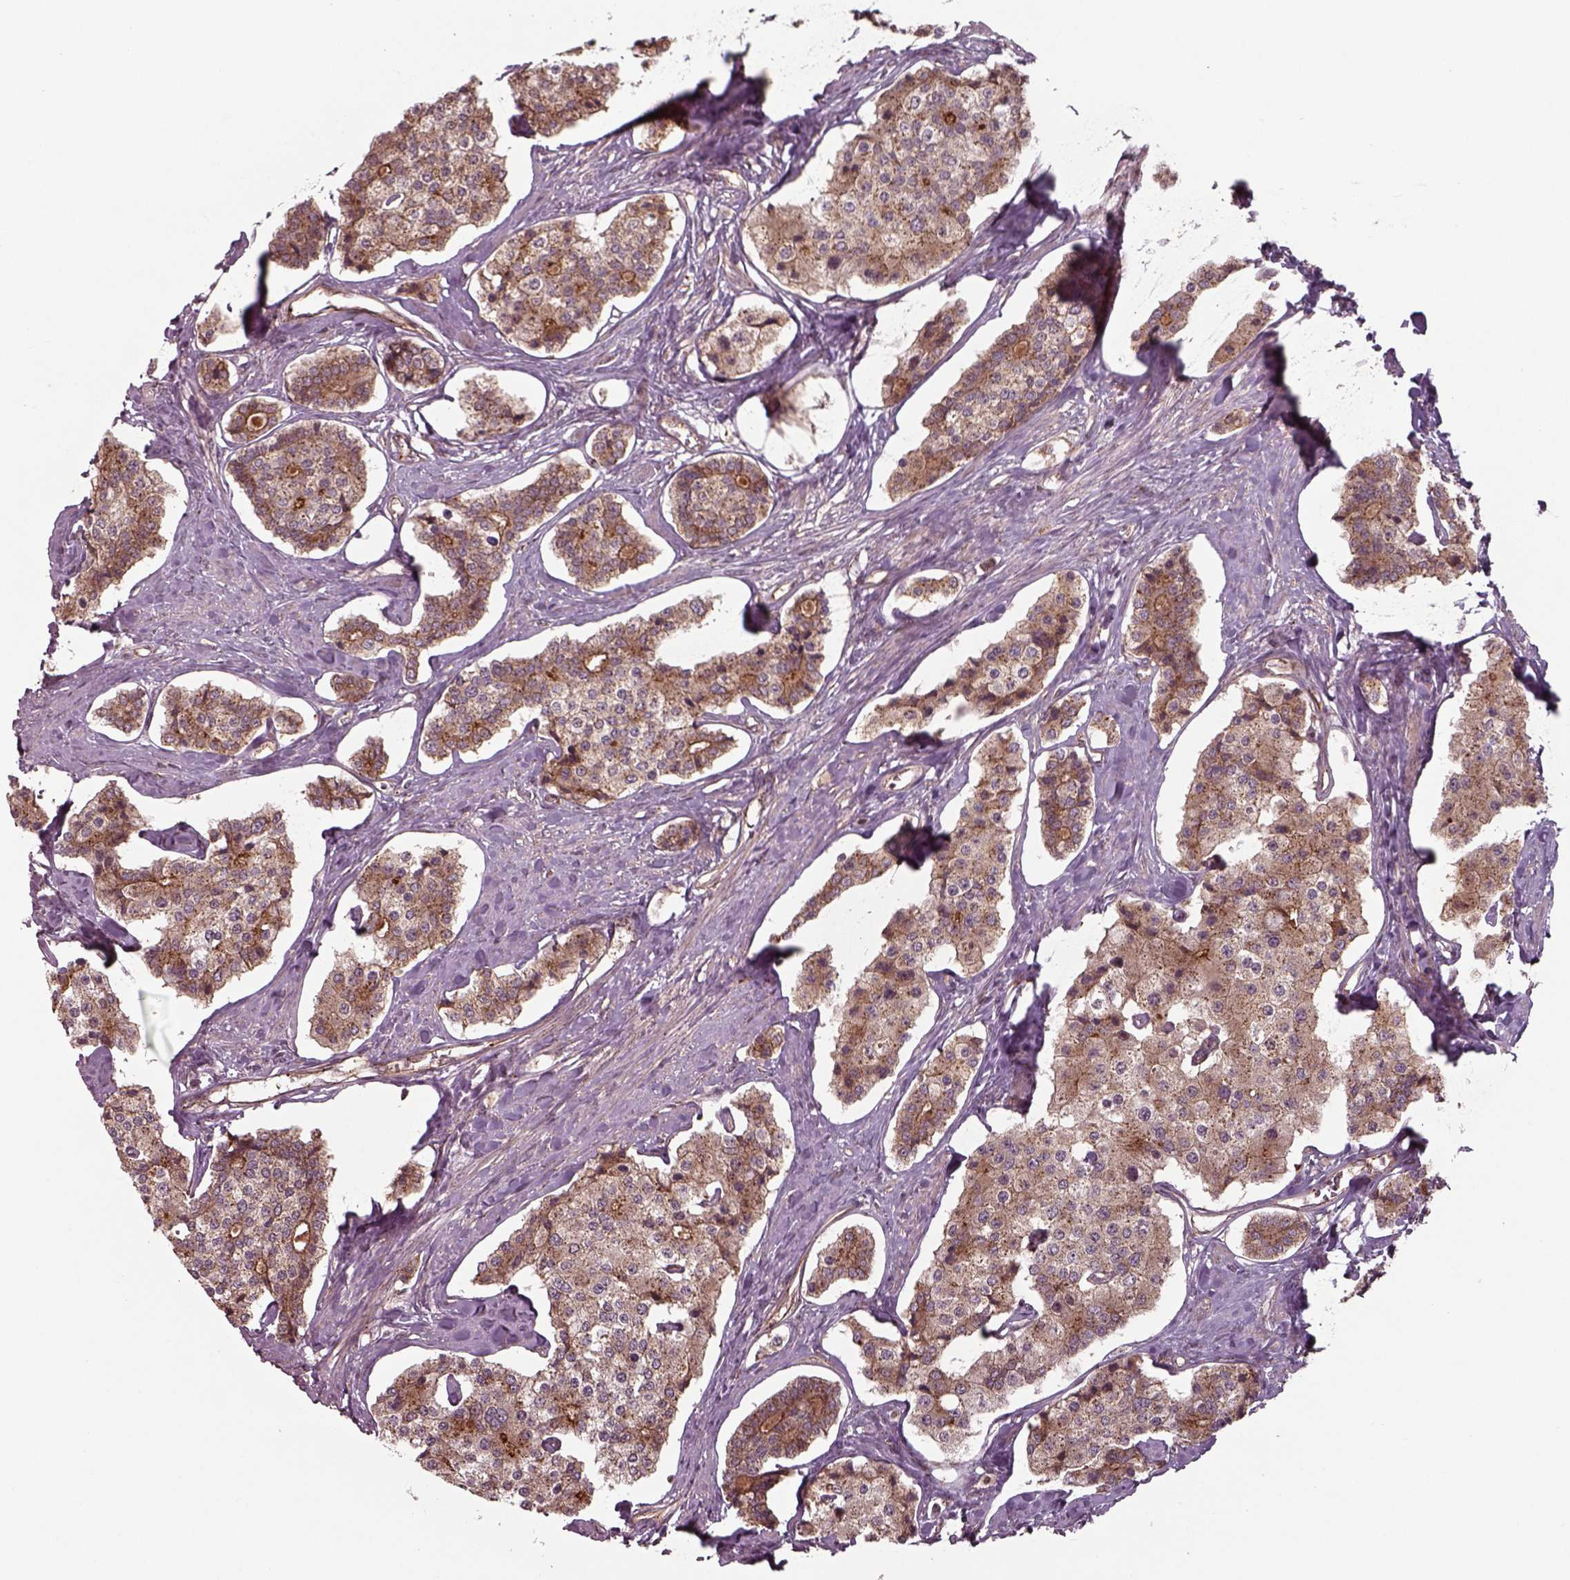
{"staining": {"intensity": "moderate", "quantity": ">75%", "location": "cytoplasmic/membranous"}, "tissue": "carcinoid", "cell_type": "Tumor cells", "image_type": "cancer", "snomed": [{"axis": "morphology", "description": "Carcinoid, malignant, NOS"}, {"axis": "topography", "description": "Small intestine"}], "caption": "A medium amount of moderate cytoplasmic/membranous expression is identified in approximately >75% of tumor cells in carcinoid (malignant) tissue.", "gene": "CHMP3", "patient": {"sex": "female", "age": 65}}